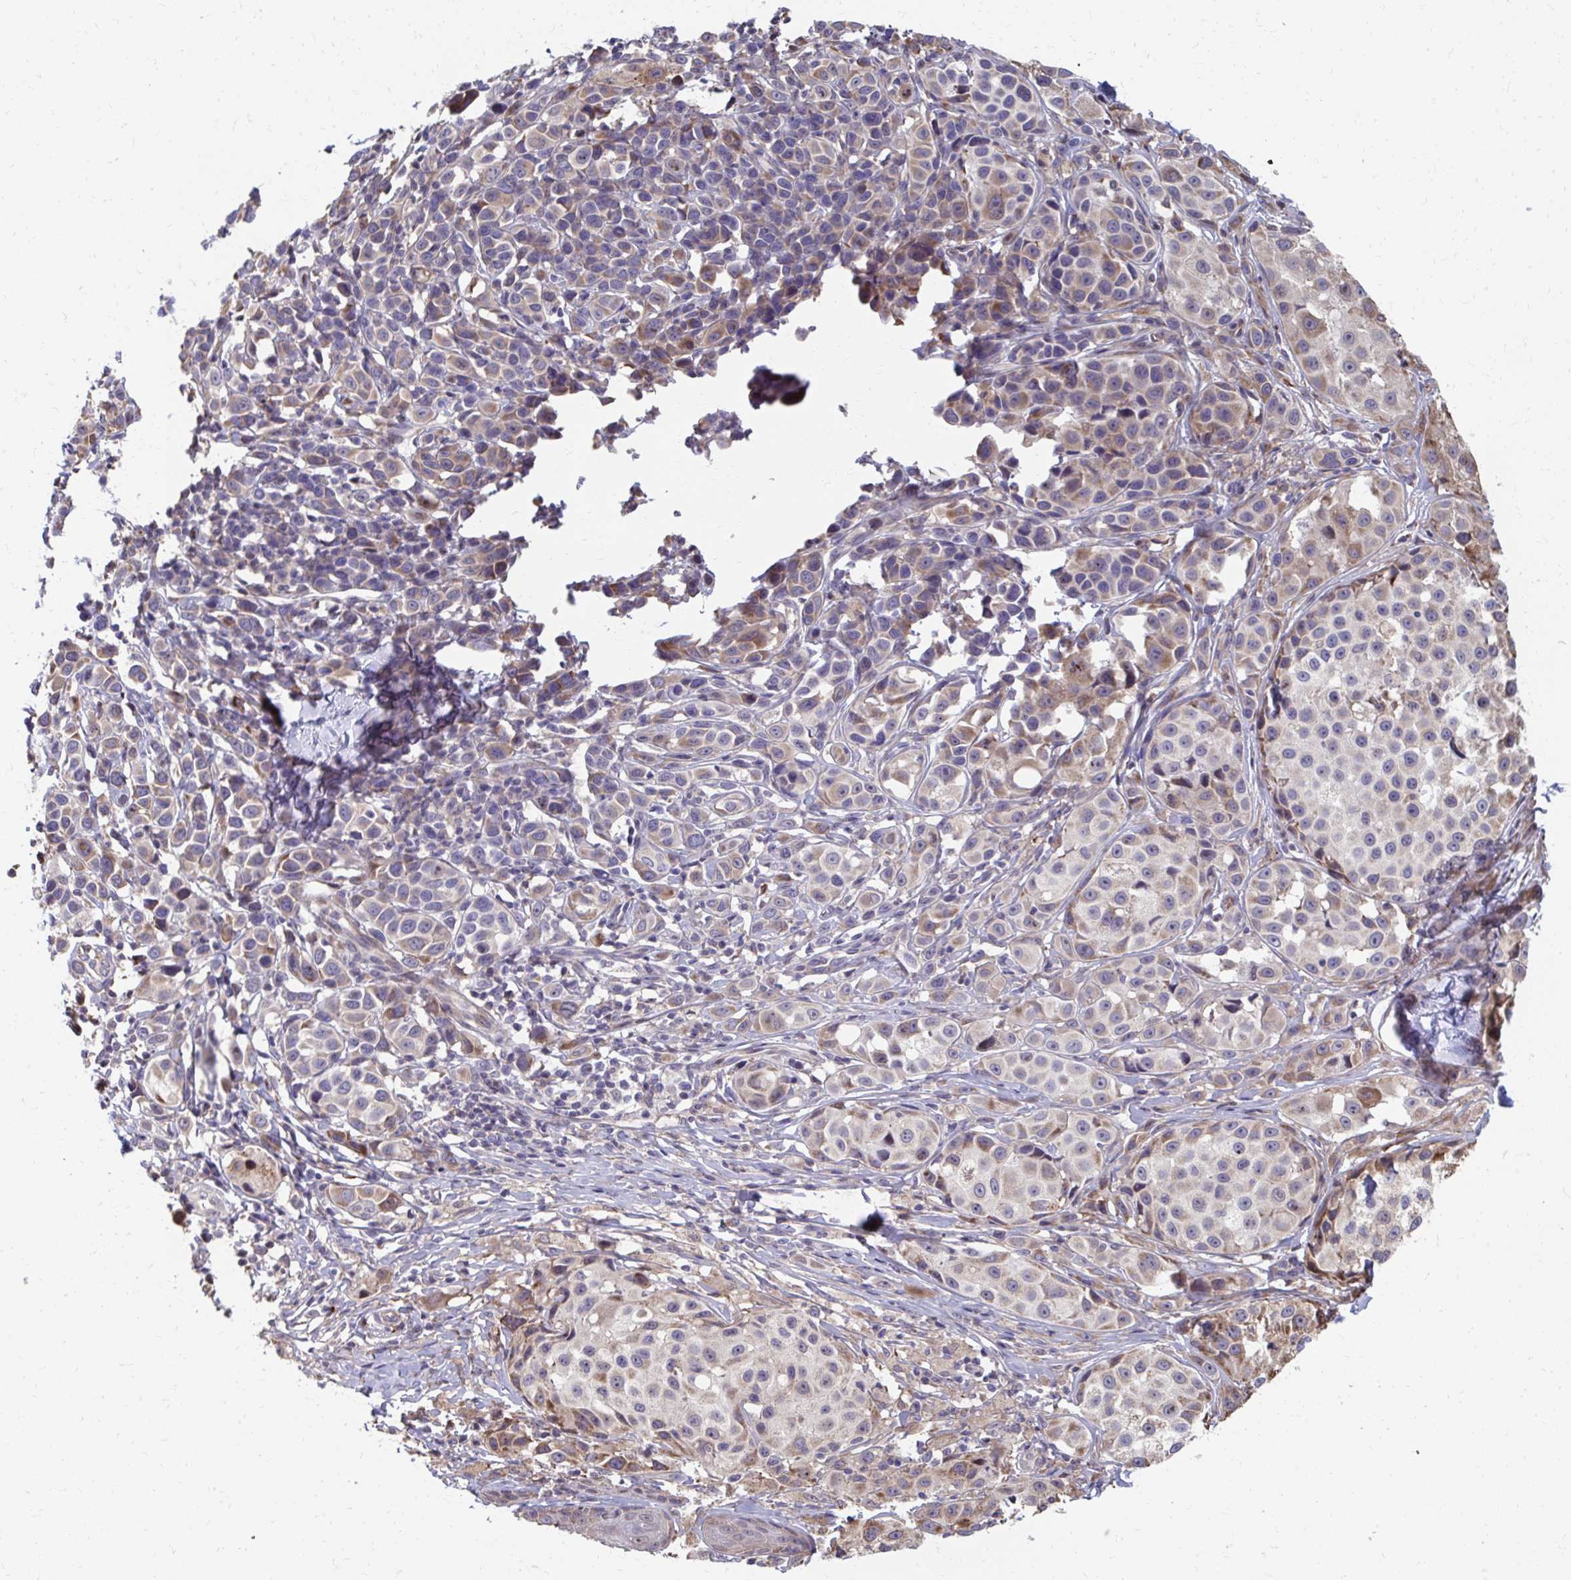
{"staining": {"intensity": "weak", "quantity": "<25%", "location": "cytoplasmic/membranous"}, "tissue": "melanoma", "cell_type": "Tumor cells", "image_type": "cancer", "snomed": [{"axis": "morphology", "description": "Malignant melanoma, NOS"}, {"axis": "topography", "description": "Skin"}], "caption": "High power microscopy histopathology image of an immunohistochemistry image of malignant melanoma, revealing no significant expression in tumor cells. Nuclei are stained in blue.", "gene": "ZNF778", "patient": {"sex": "male", "age": 39}}